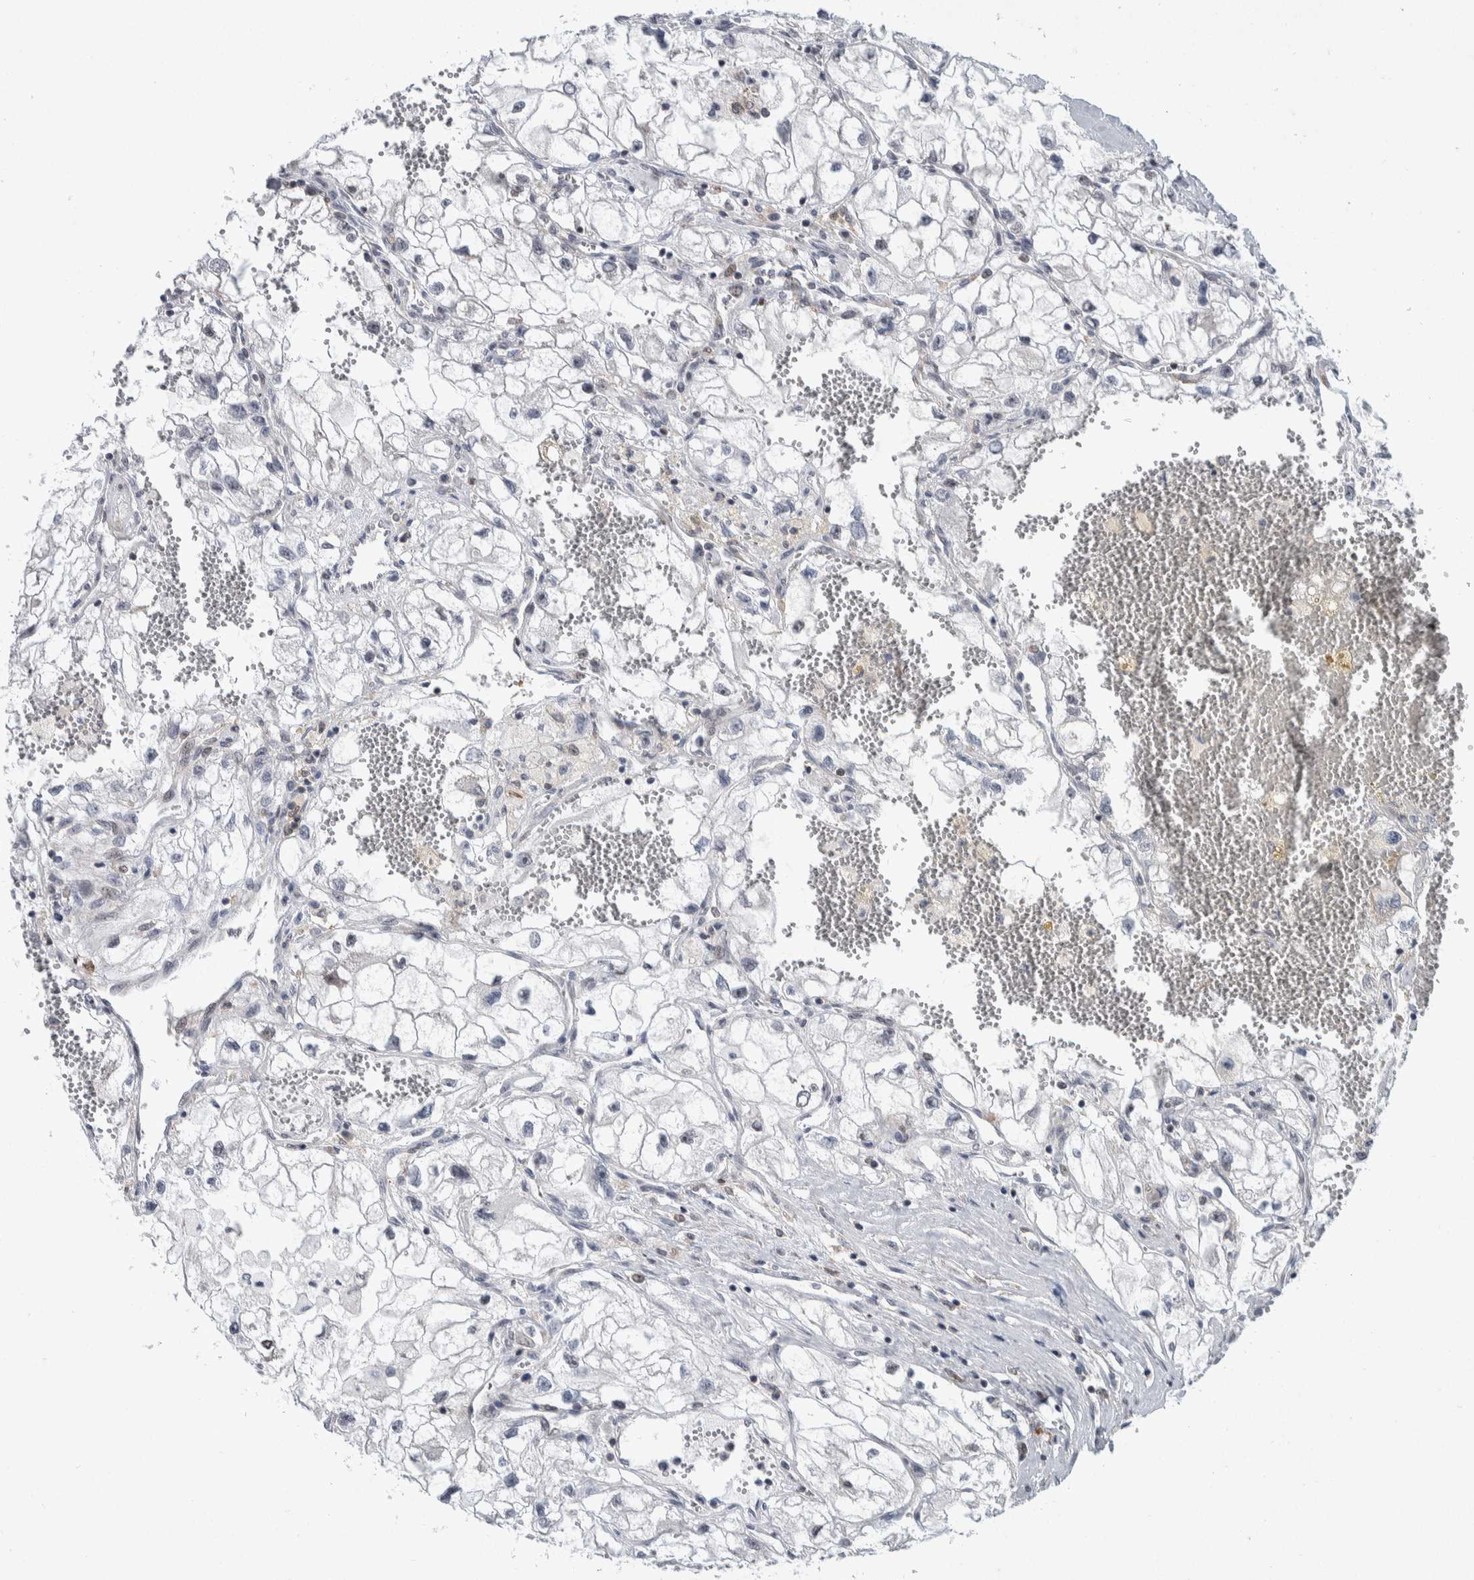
{"staining": {"intensity": "negative", "quantity": "none", "location": "none"}, "tissue": "renal cancer", "cell_type": "Tumor cells", "image_type": "cancer", "snomed": [{"axis": "morphology", "description": "Adenocarcinoma, NOS"}, {"axis": "topography", "description": "Kidney"}], "caption": "DAB (3,3'-diaminobenzidine) immunohistochemical staining of renal adenocarcinoma exhibits no significant positivity in tumor cells.", "gene": "PTPA", "patient": {"sex": "female", "age": 70}}